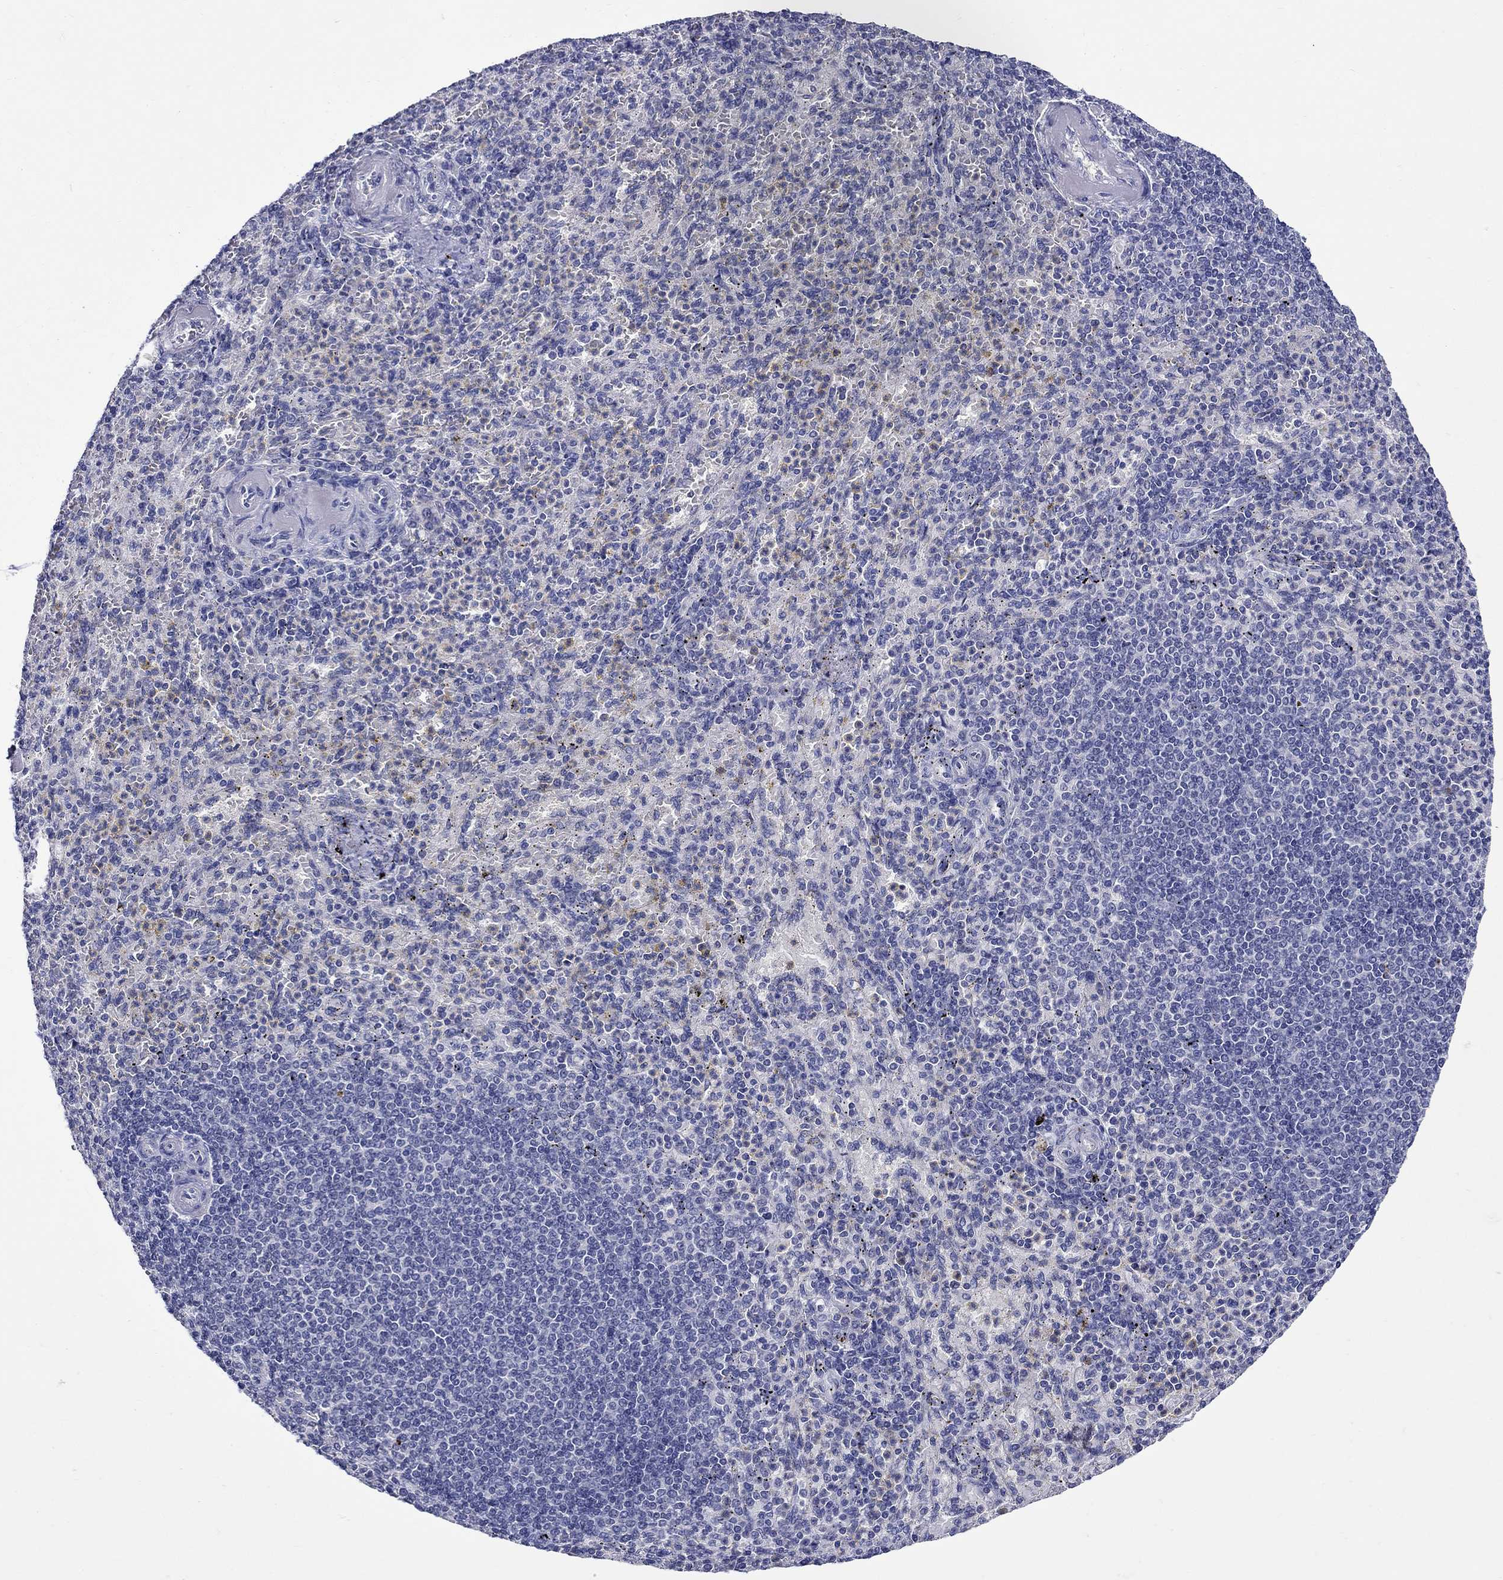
{"staining": {"intensity": "weak", "quantity": "<25%", "location": "cytoplasmic/membranous"}, "tissue": "spleen", "cell_type": "Cells in red pulp", "image_type": "normal", "snomed": [{"axis": "morphology", "description": "Normal tissue, NOS"}, {"axis": "topography", "description": "Spleen"}], "caption": "Immunohistochemistry image of benign human spleen stained for a protein (brown), which reveals no positivity in cells in red pulp.", "gene": "SLC30A3", "patient": {"sex": "female", "age": 74}}